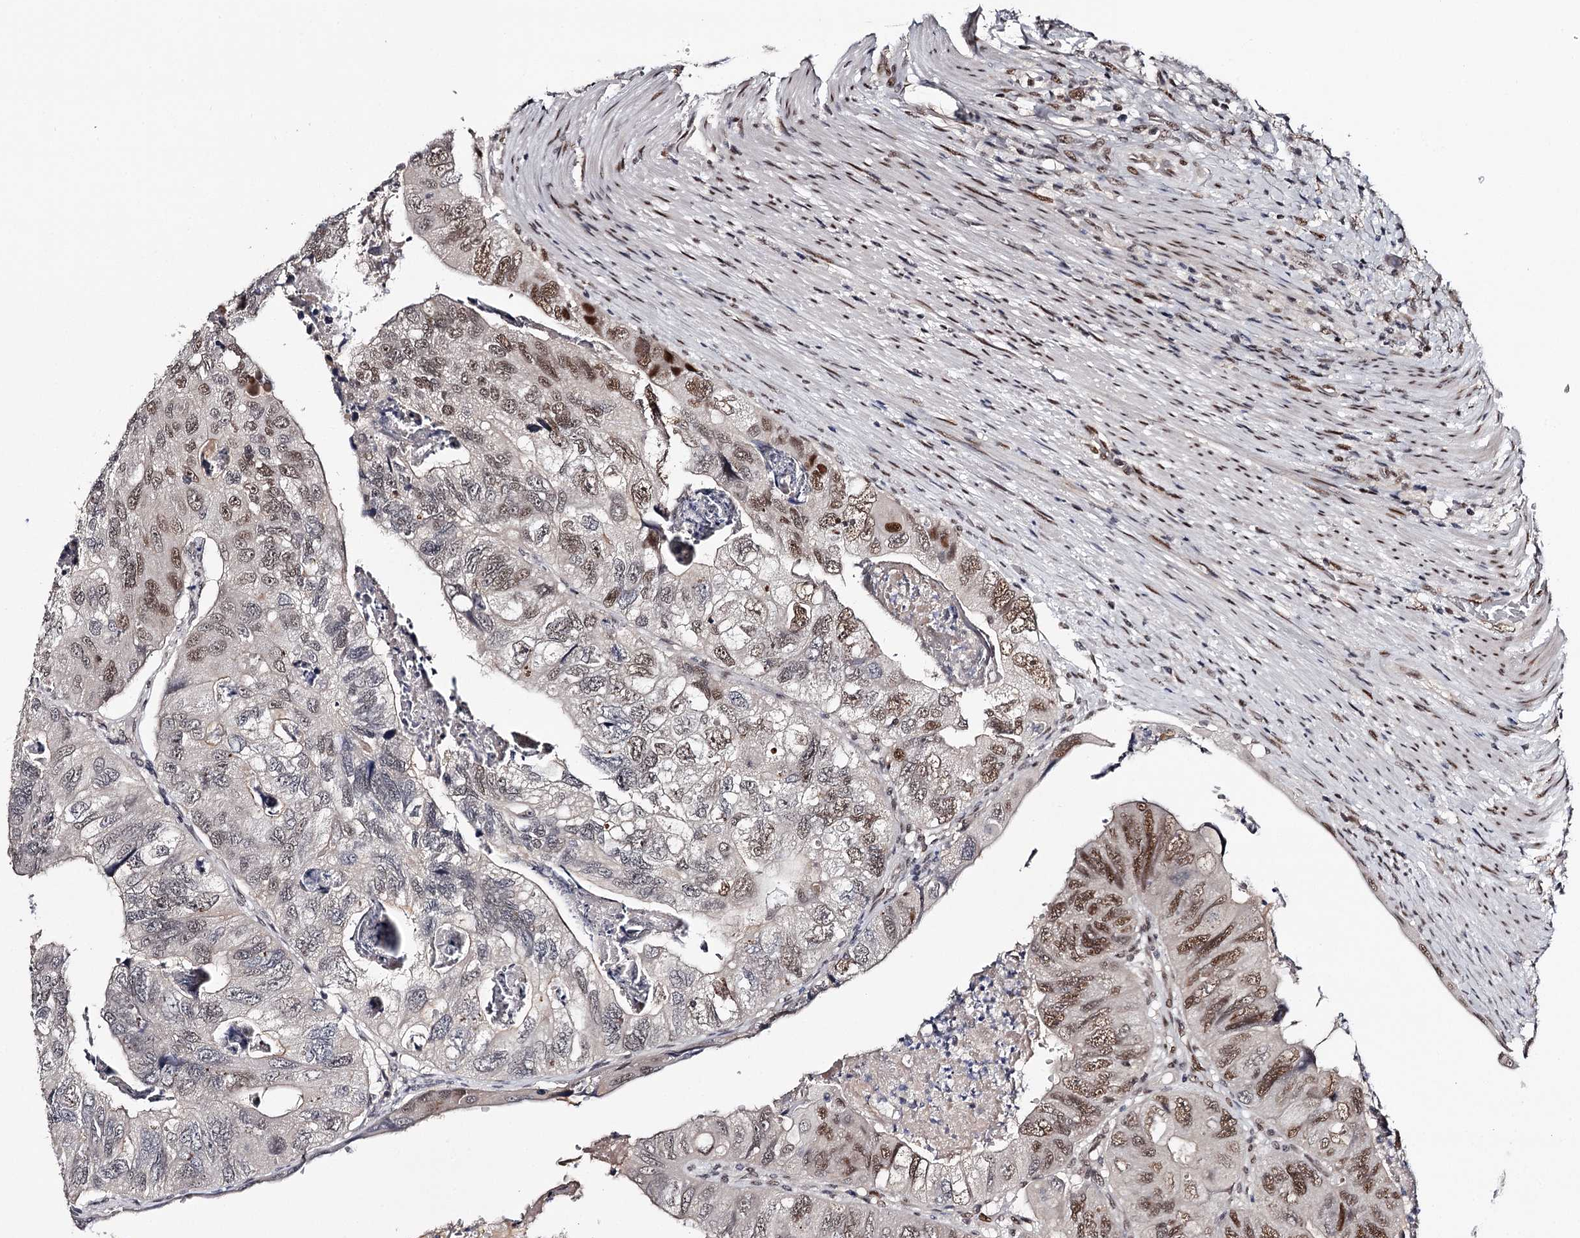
{"staining": {"intensity": "strong", "quantity": "25%-75%", "location": "nuclear"}, "tissue": "colorectal cancer", "cell_type": "Tumor cells", "image_type": "cancer", "snomed": [{"axis": "morphology", "description": "Adenocarcinoma, NOS"}, {"axis": "topography", "description": "Rectum"}], "caption": "Colorectal cancer stained with a brown dye shows strong nuclear positive positivity in about 25%-75% of tumor cells.", "gene": "TTC33", "patient": {"sex": "male", "age": 63}}